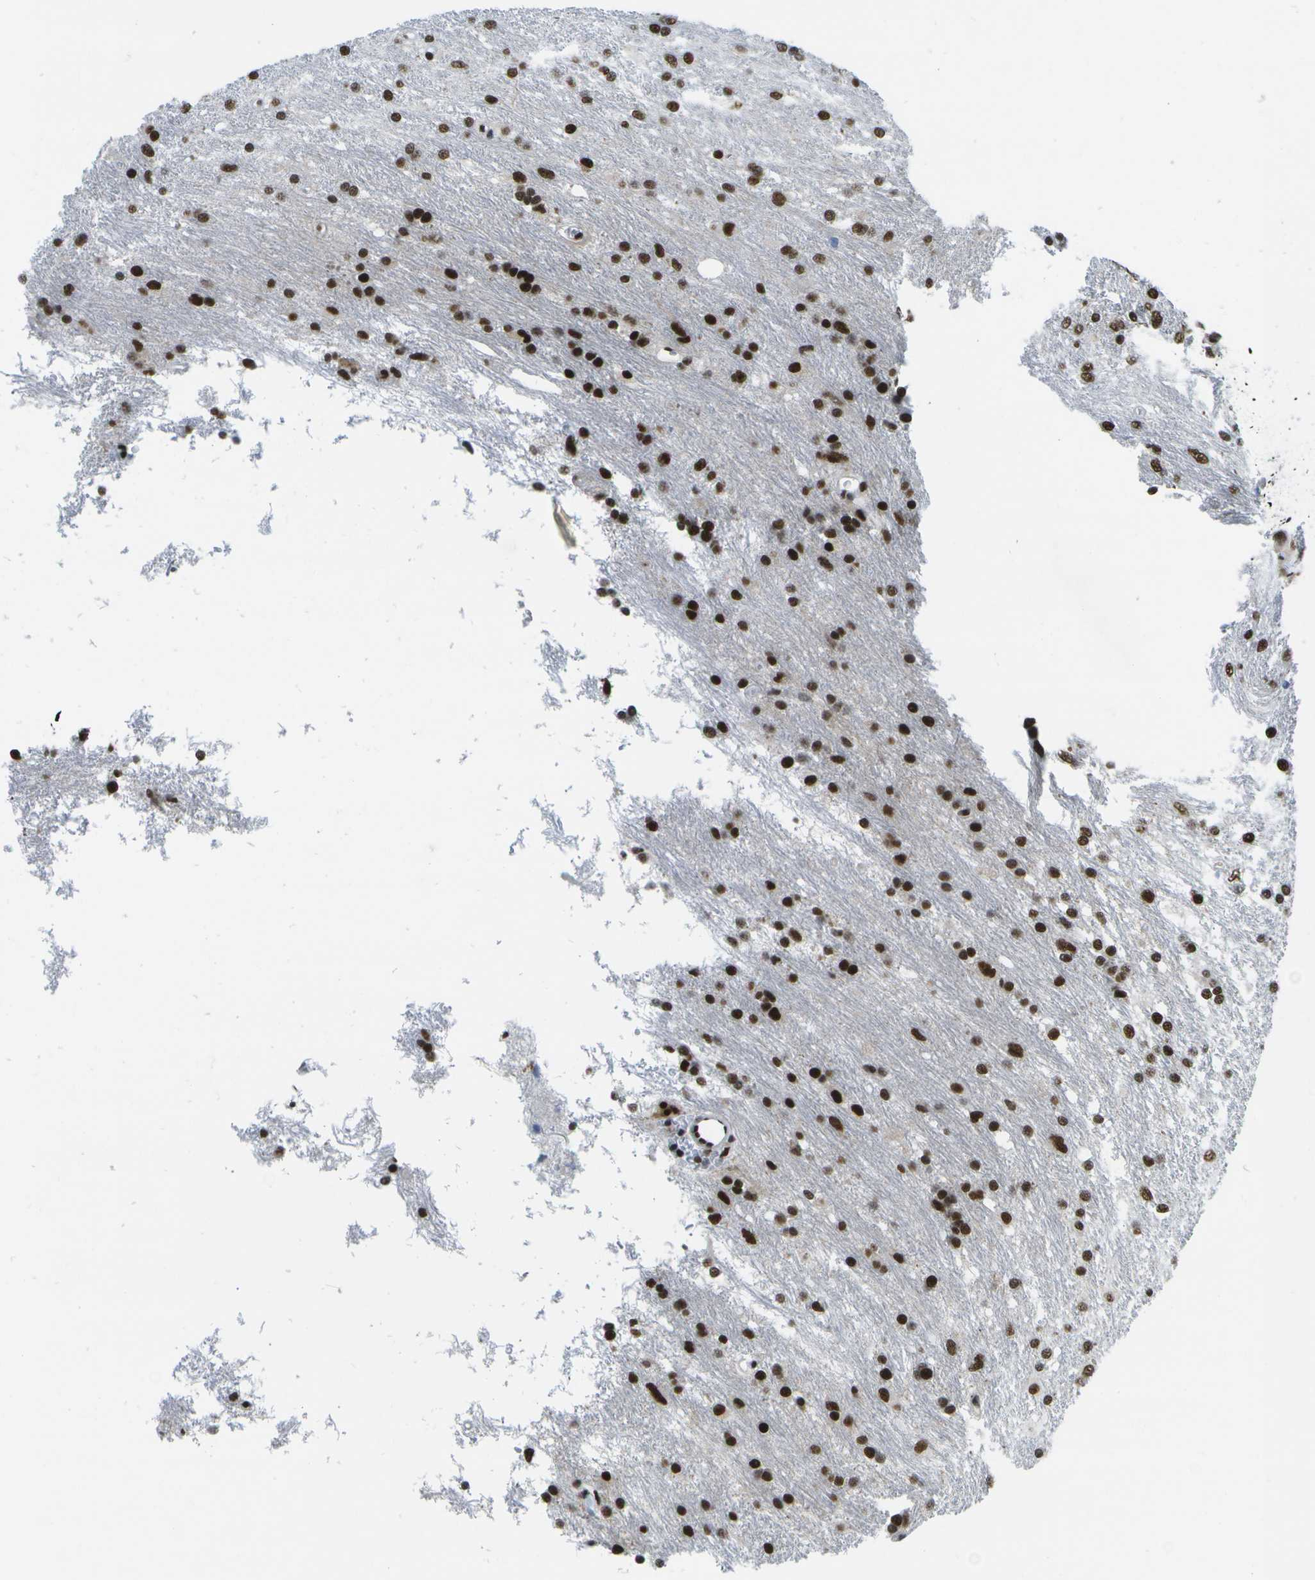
{"staining": {"intensity": "strong", "quantity": ">75%", "location": "nuclear"}, "tissue": "glioma", "cell_type": "Tumor cells", "image_type": "cancer", "snomed": [{"axis": "morphology", "description": "Glioma, malignant, Low grade"}, {"axis": "topography", "description": "Brain"}], "caption": "Immunohistochemical staining of glioma displays high levels of strong nuclear protein staining in approximately >75% of tumor cells.", "gene": "NSRP1", "patient": {"sex": "male", "age": 77}}